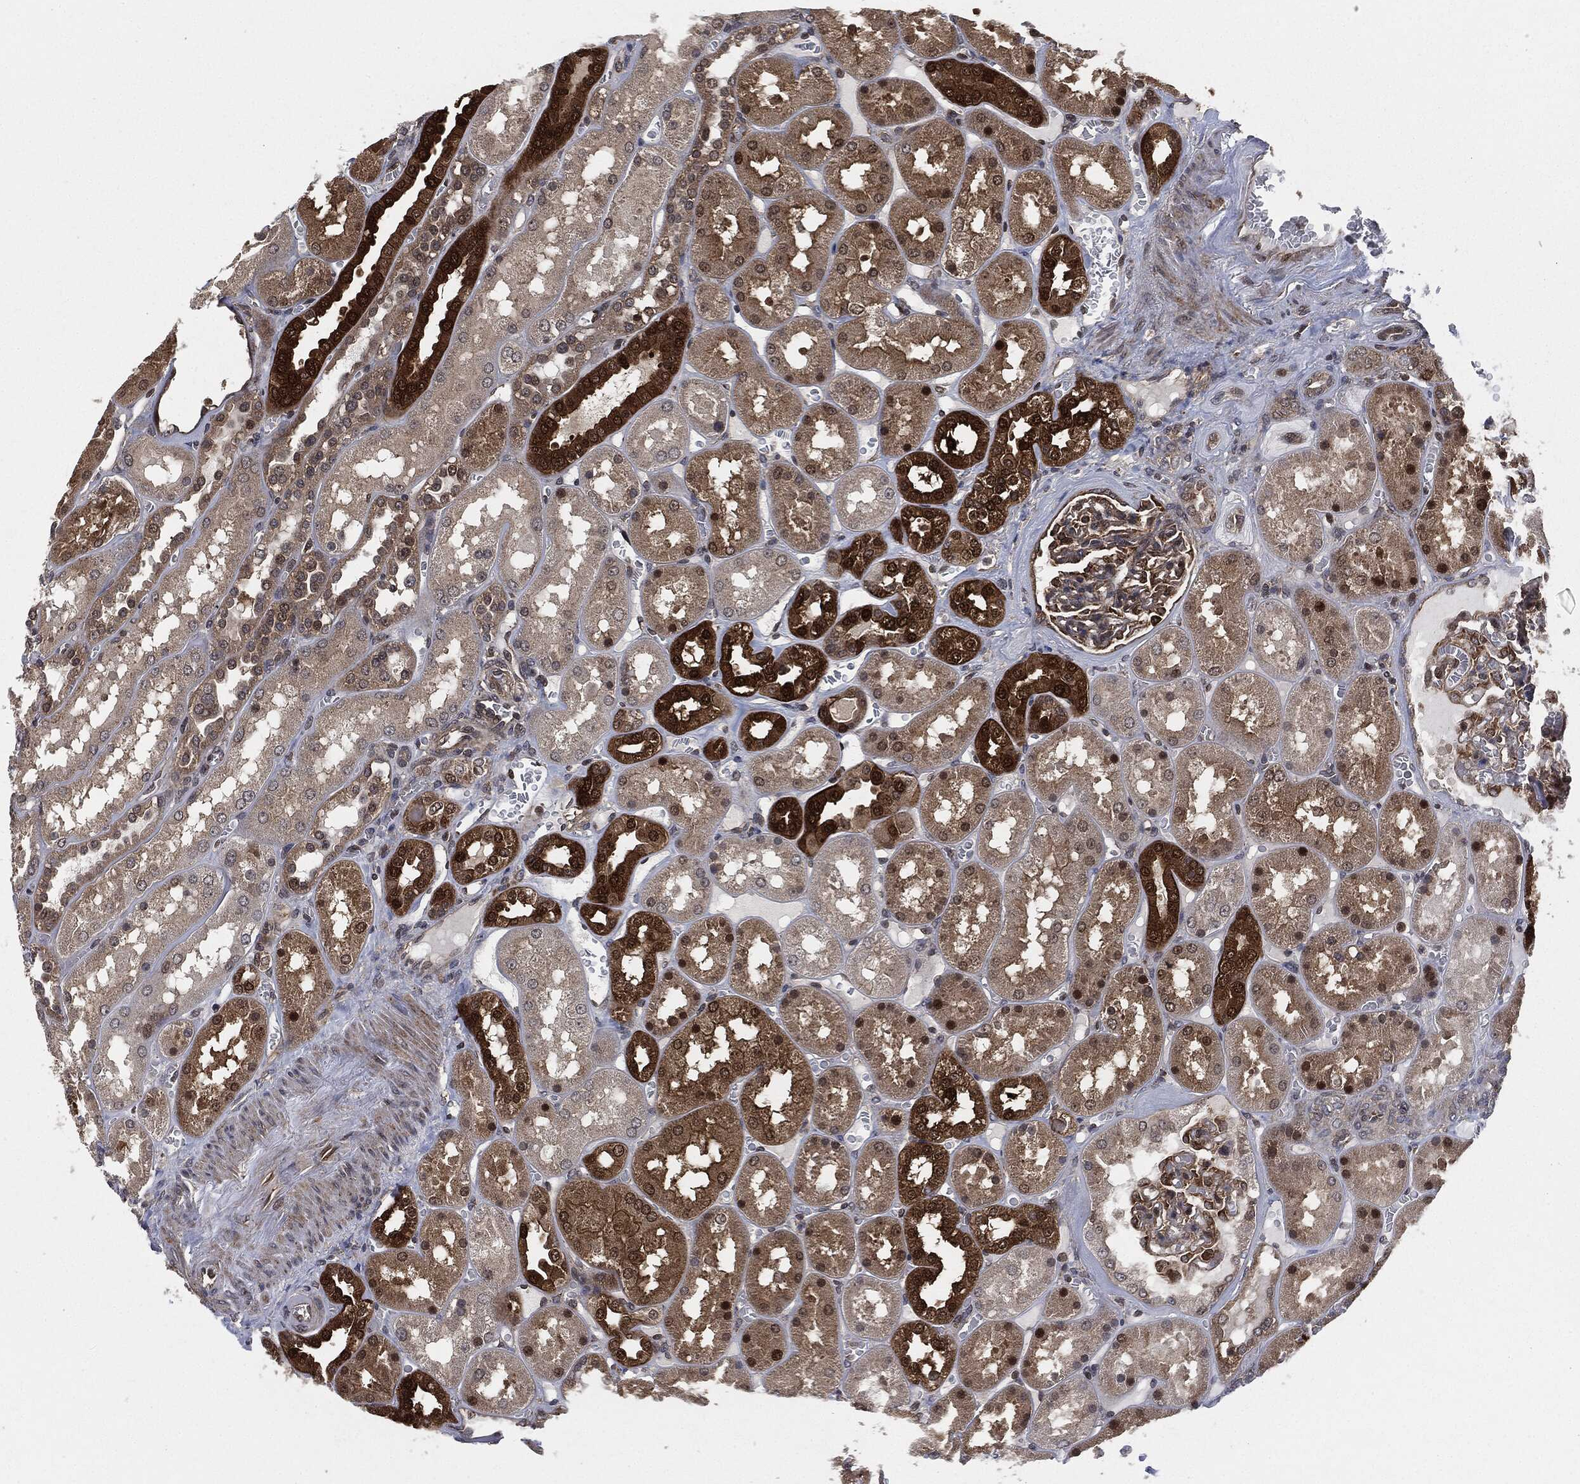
{"staining": {"intensity": "strong", "quantity": "<25%", "location": "cytoplasmic/membranous"}, "tissue": "kidney", "cell_type": "Cells in glomeruli", "image_type": "normal", "snomed": [{"axis": "morphology", "description": "Normal tissue, NOS"}, {"axis": "topography", "description": "Kidney"}], "caption": "This histopathology image displays immunohistochemistry (IHC) staining of benign kidney, with medium strong cytoplasmic/membranous positivity in approximately <25% of cells in glomeruli.", "gene": "HRAS", "patient": {"sex": "male", "age": 73}}